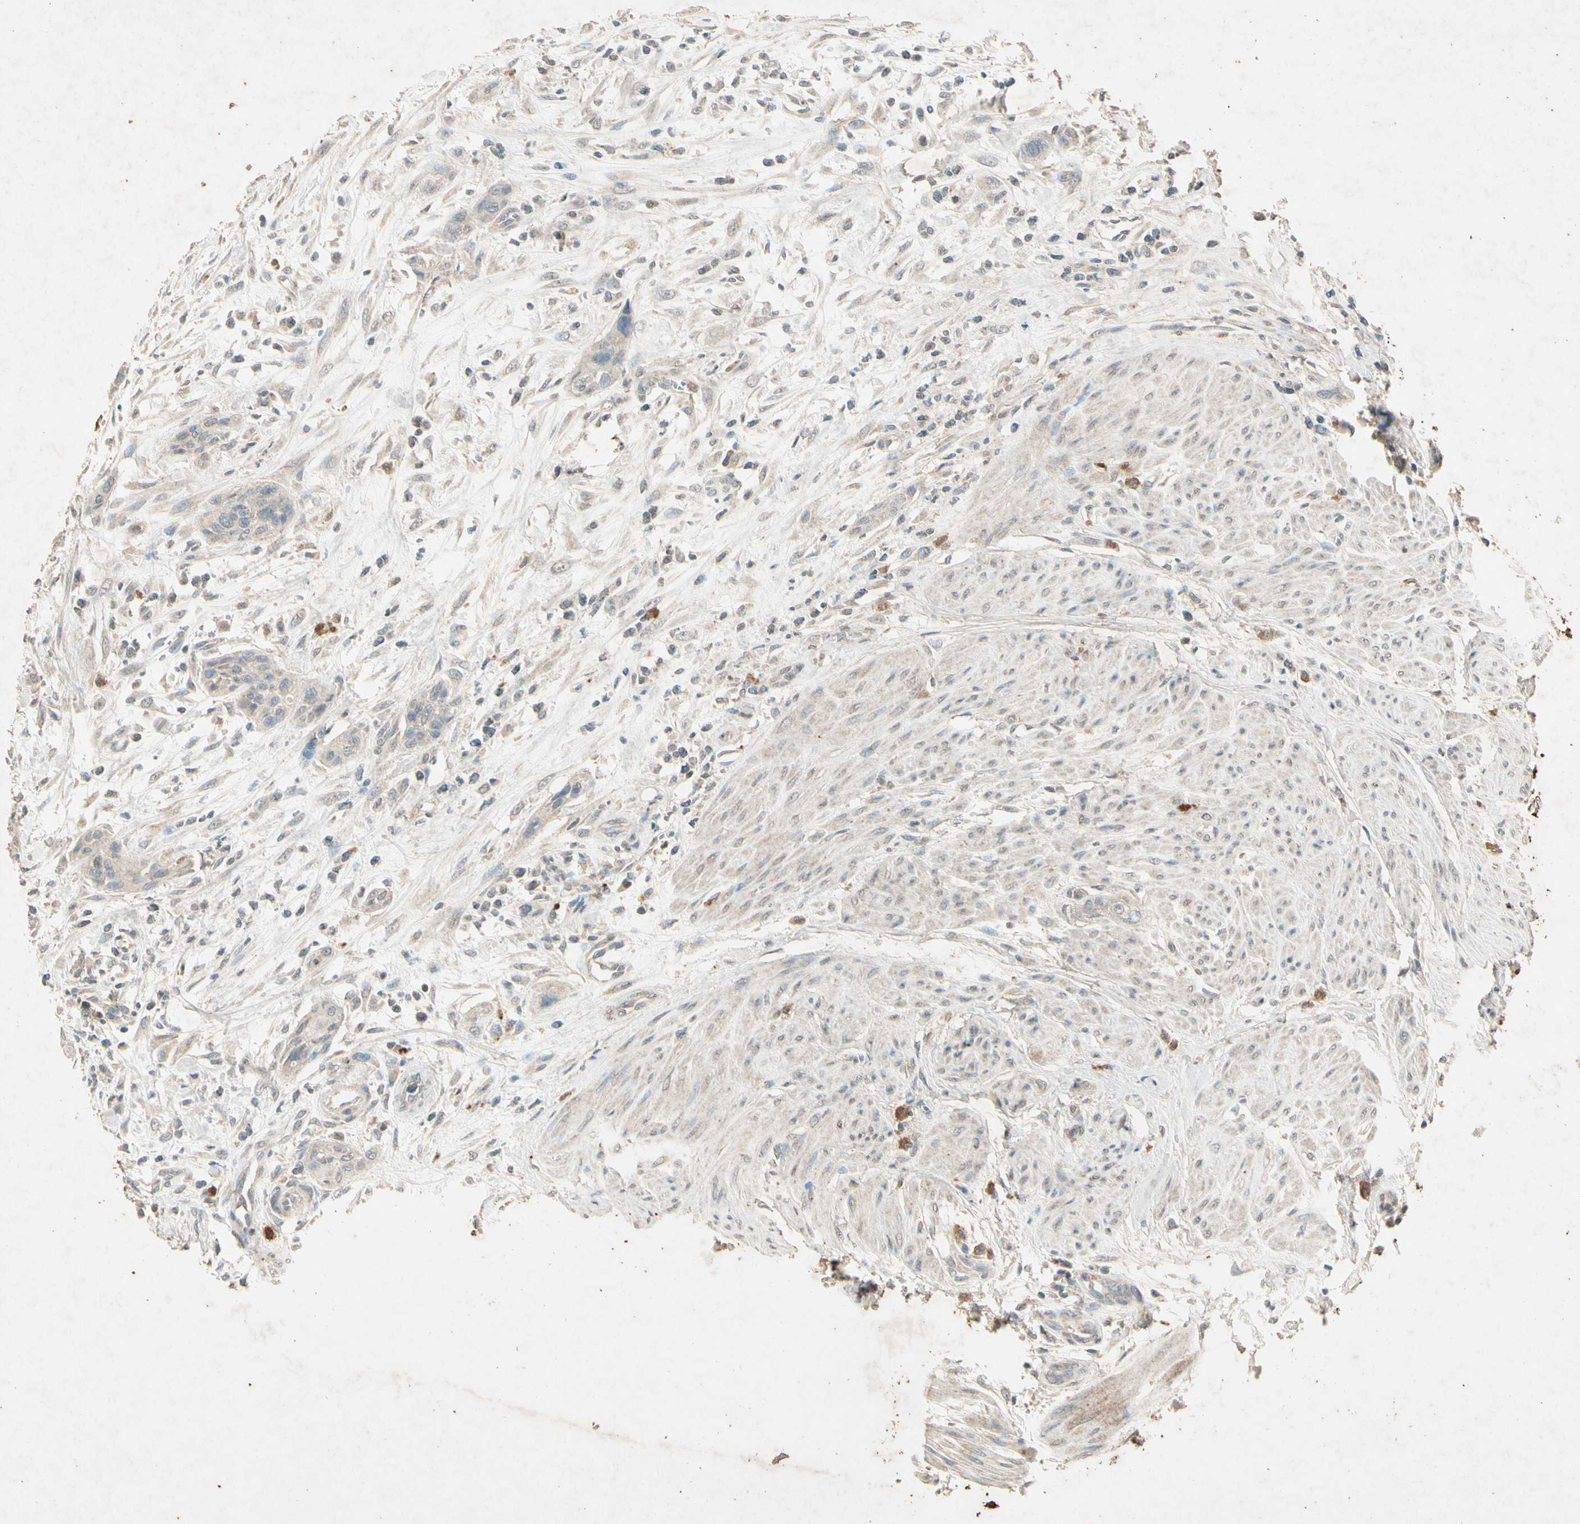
{"staining": {"intensity": "weak", "quantity": "<25%", "location": "cytoplasmic/membranous"}, "tissue": "urothelial cancer", "cell_type": "Tumor cells", "image_type": "cancer", "snomed": [{"axis": "morphology", "description": "Urothelial carcinoma, High grade"}, {"axis": "topography", "description": "Urinary bladder"}], "caption": "High-grade urothelial carcinoma was stained to show a protein in brown. There is no significant expression in tumor cells.", "gene": "GPLD1", "patient": {"sex": "male", "age": 35}}